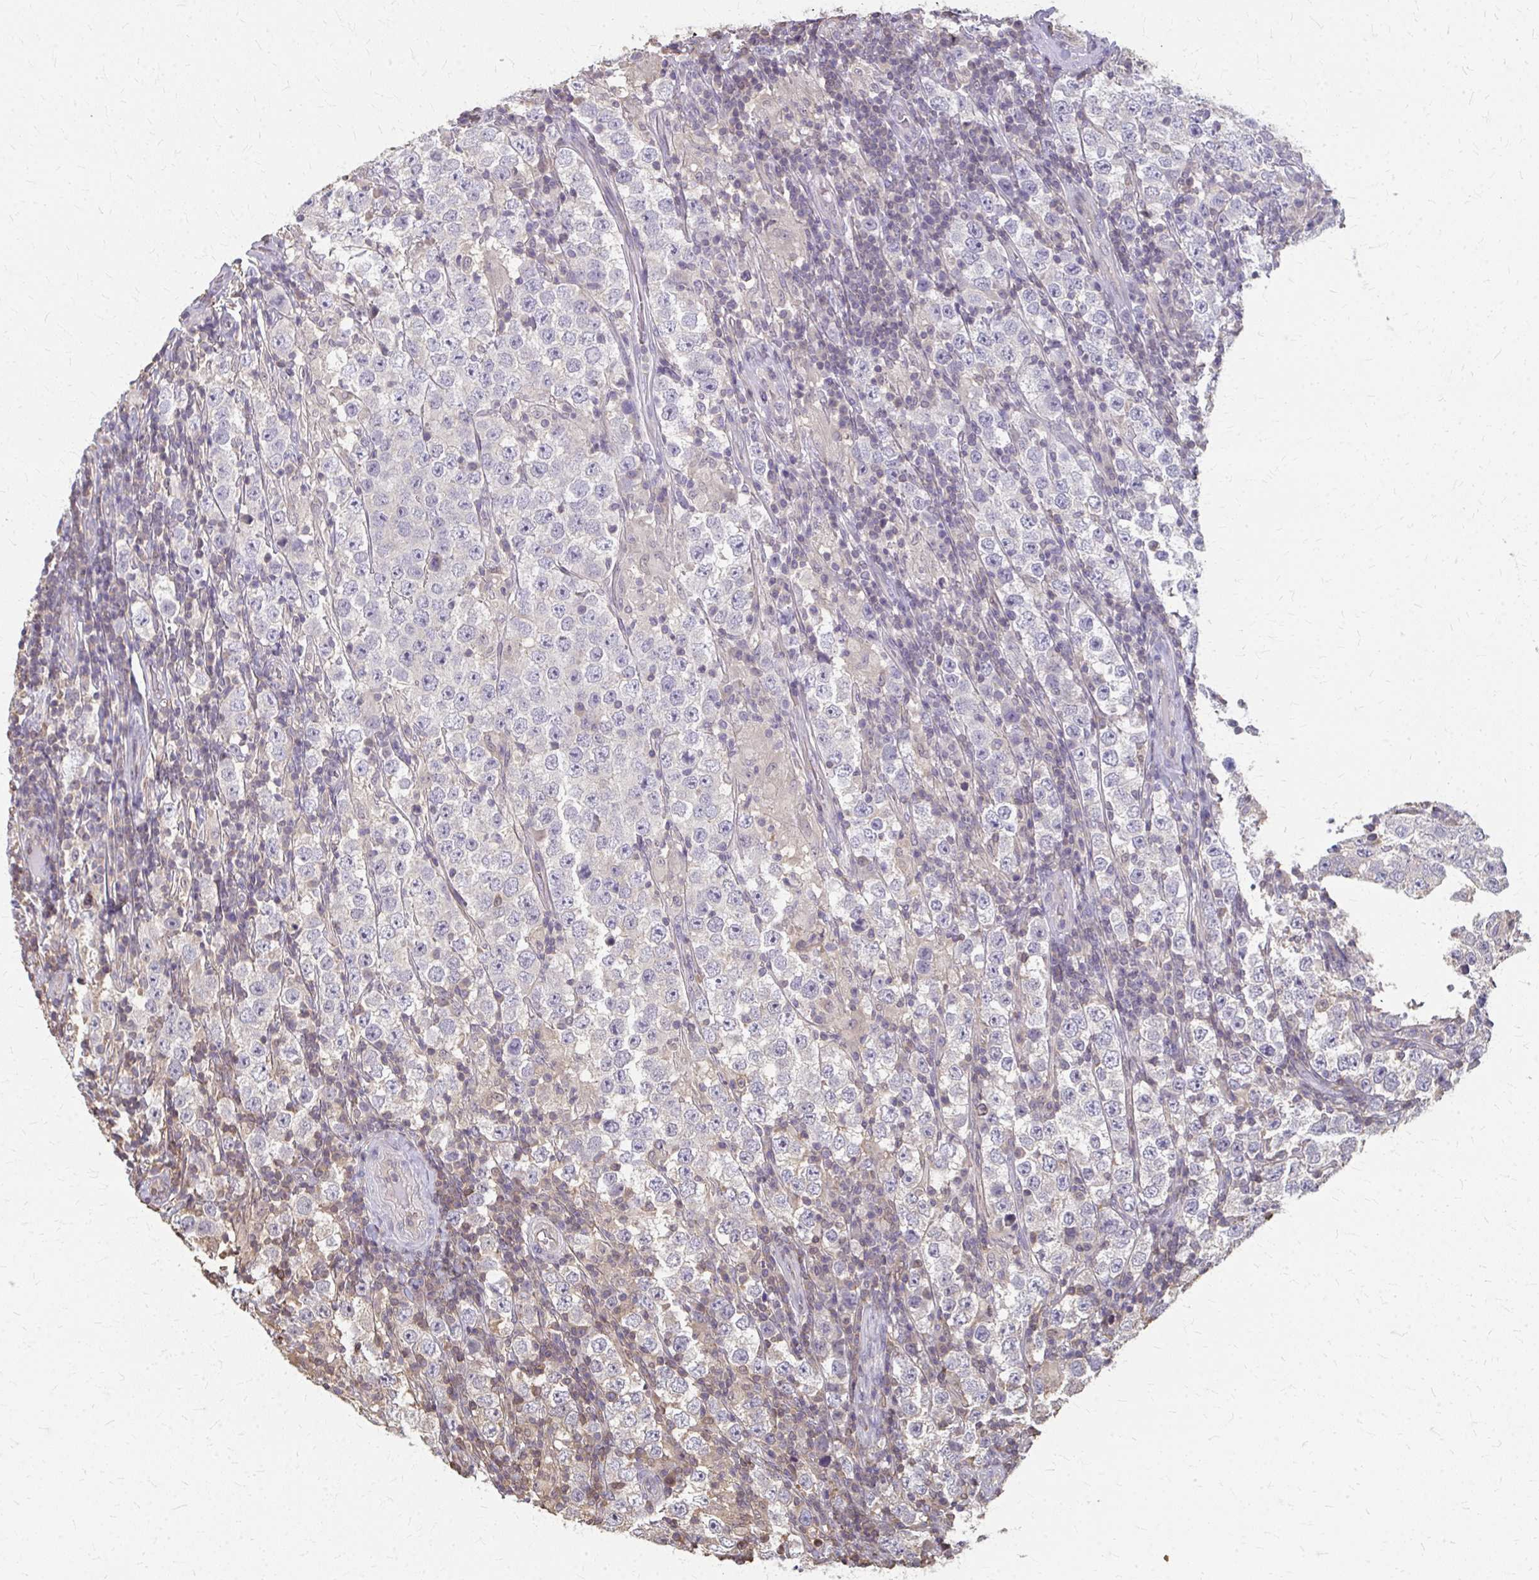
{"staining": {"intensity": "negative", "quantity": "none", "location": "none"}, "tissue": "testis cancer", "cell_type": "Tumor cells", "image_type": "cancer", "snomed": [{"axis": "morphology", "description": "Normal tissue, NOS"}, {"axis": "morphology", "description": "Urothelial carcinoma, High grade"}, {"axis": "morphology", "description": "Seminoma, NOS"}, {"axis": "morphology", "description": "Carcinoma, Embryonal, NOS"}, {"axis": "topography", "description": "Urinary bladder"}, {"axis": "topography", "description": "Testis"}], "caption": "Testis high-grade urothelial carcinoma was stained to show a protein in brown. There is no significant staining in tumor cells.", "gene": "RABGAP1L", "patient": {"sex": "male", "age": 41}}